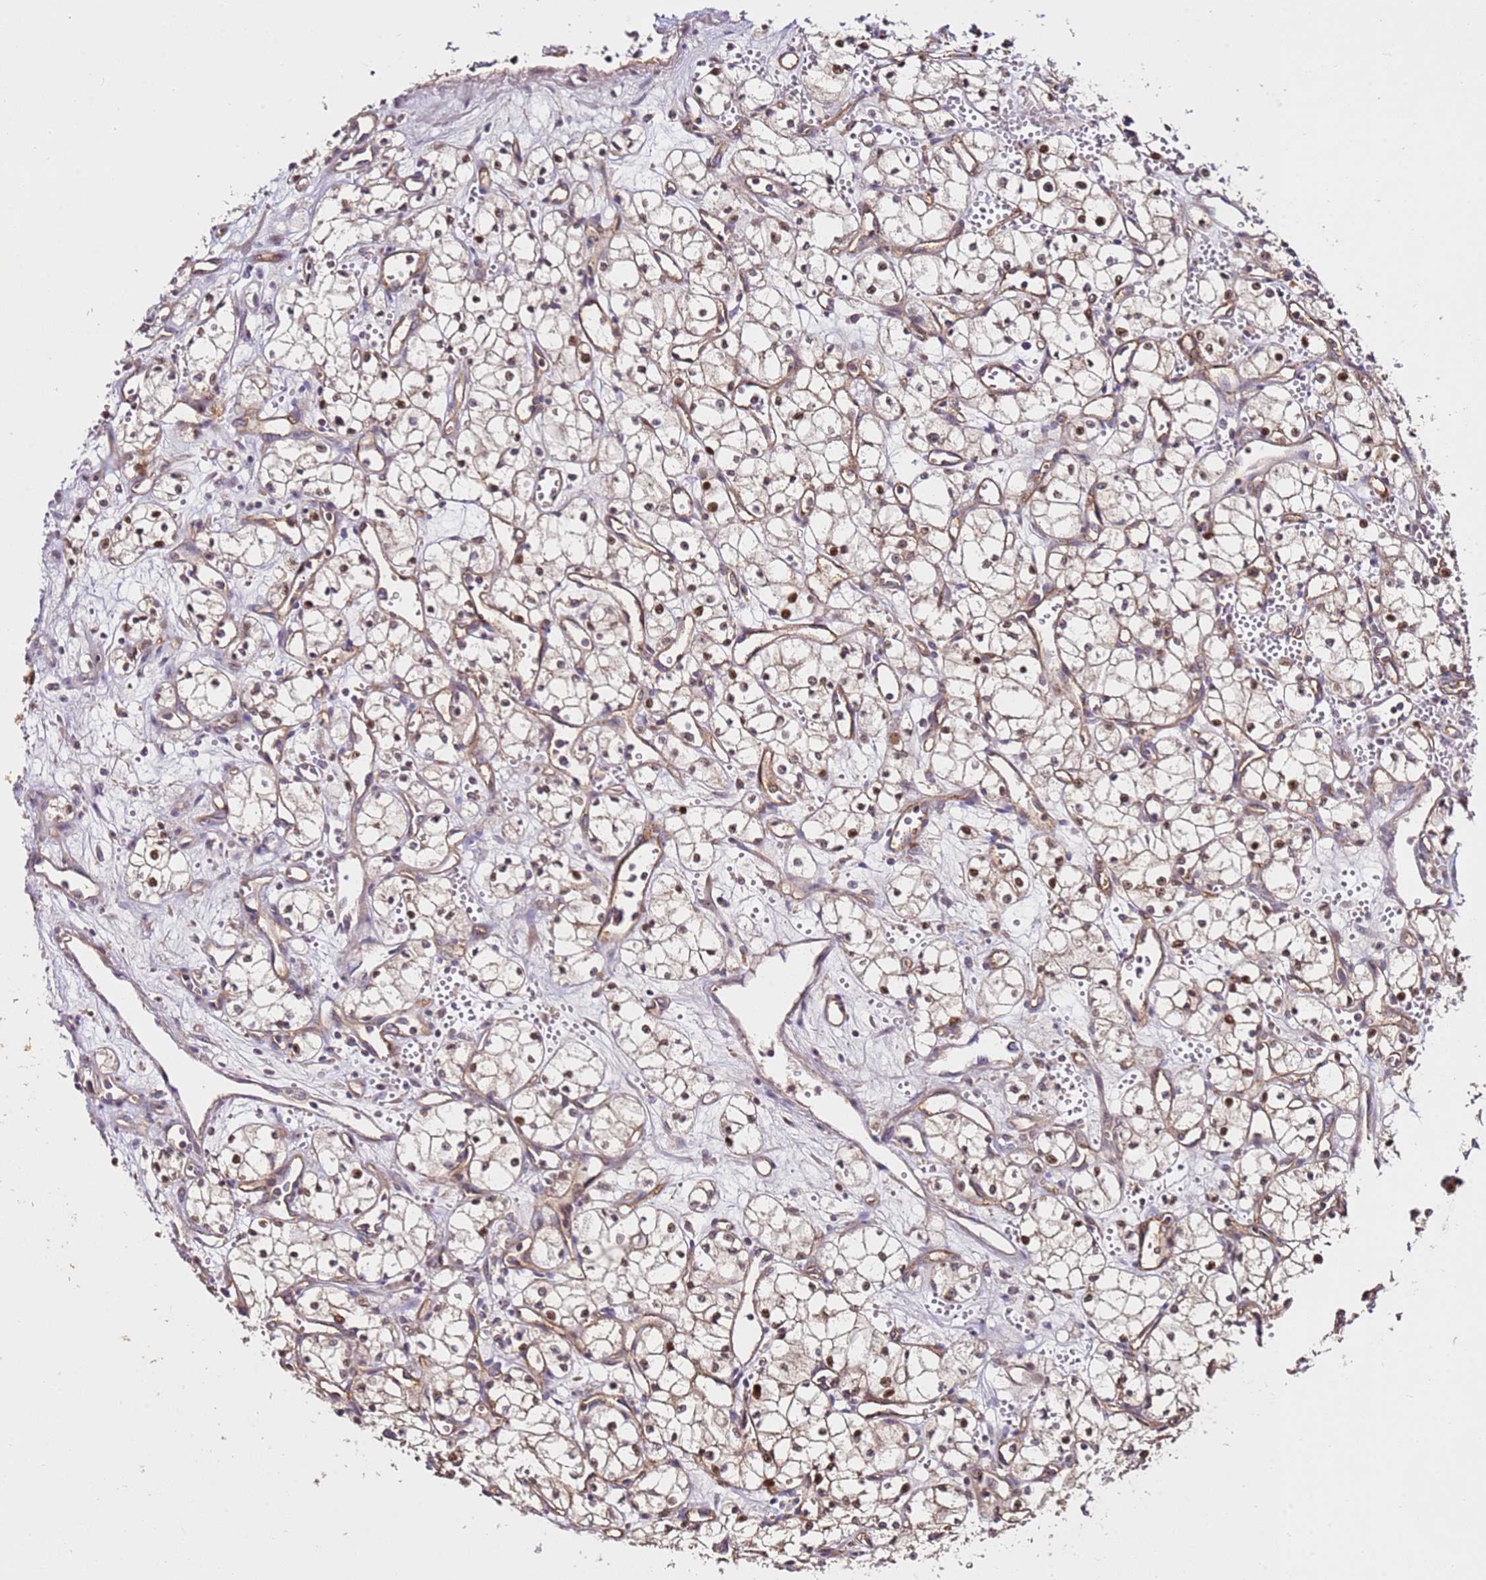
{"staining": {"intensity": "moderate", "quantity": ">75%", "location": "cytoplasmic/membranous,nuclear"}, "tissue": "renal cancer", "cell_type": "Tumor cells", "image_type": "cancer", "snomed": [{"axis": "morphology", "description": "Adenocarcinoma, NOS"}, {"axis": "topography", "description": "Kidney"}], "caption": "Immunohistochemistry (IHC) of renal cancer exhibits medium levels of moderate cytoplasmic/membranous and nuclear expression in approximately >75% of tumor cells.", "gene": "DDX27", "patient": {"sex": "male", "age": 59}}